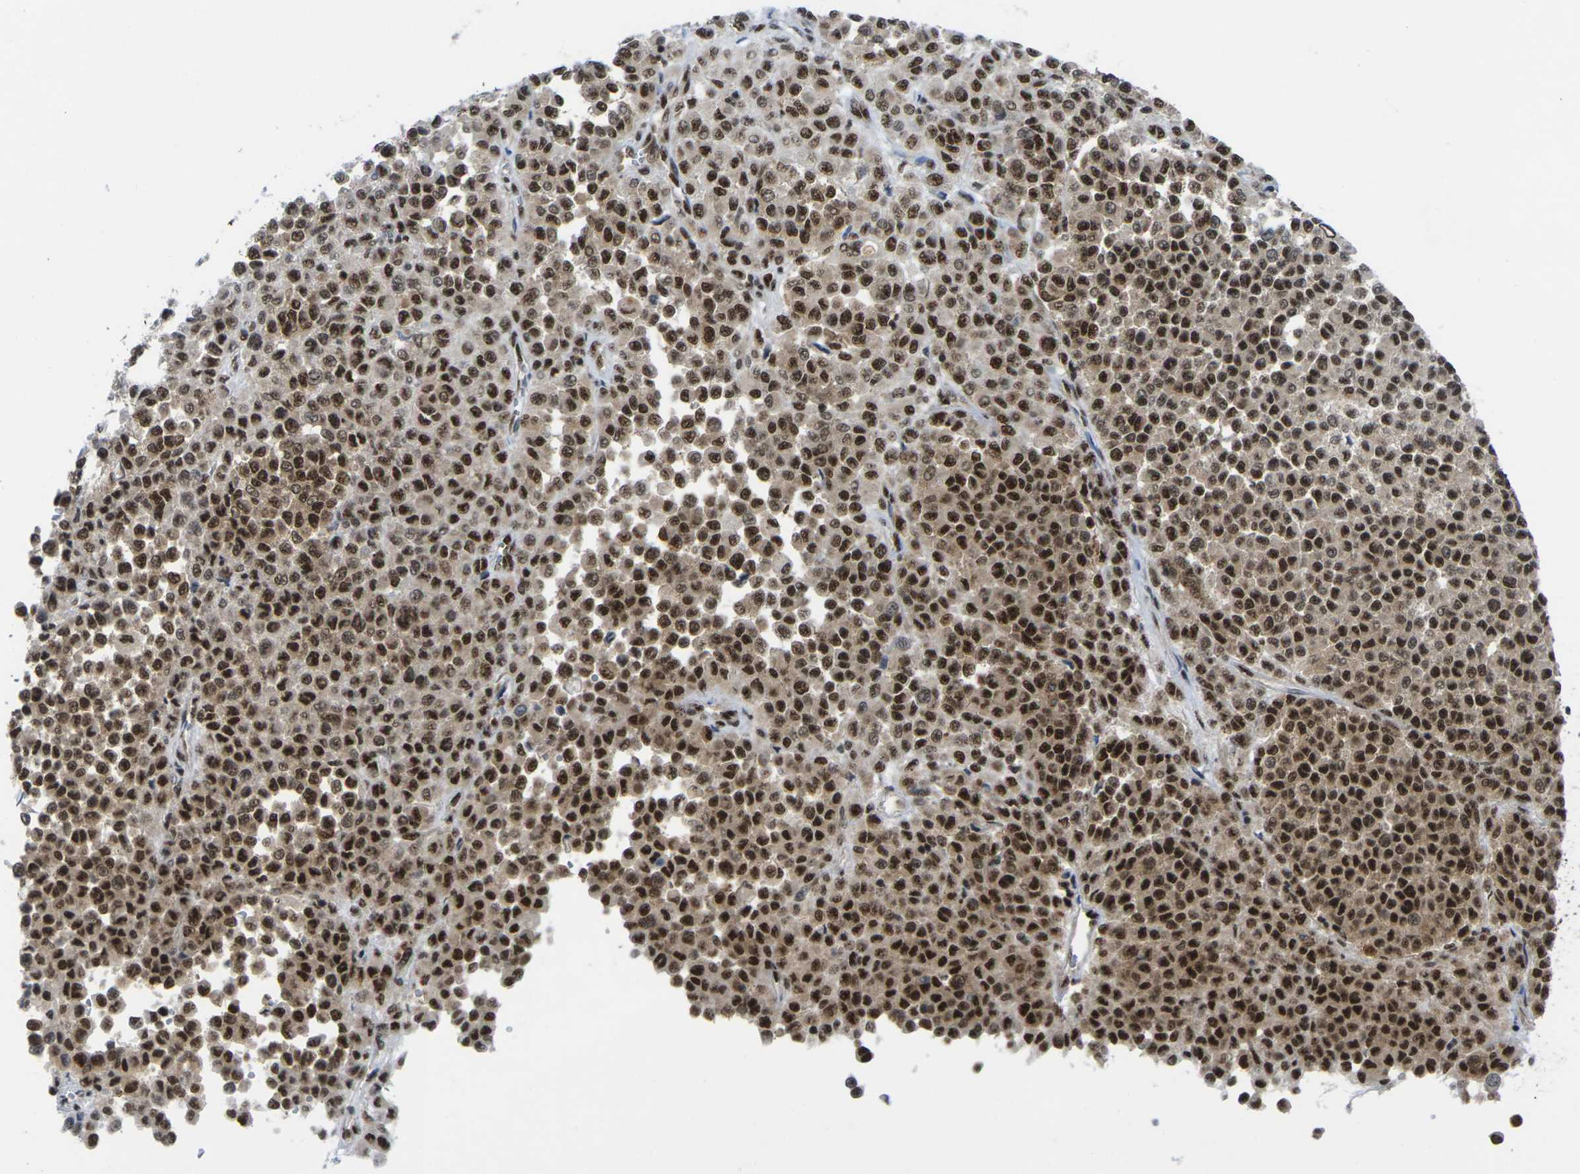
{"staining": {"intensity": "strong", "quantity": ">75%", "location": "cytoplasmic/membranous,nuclear"}, "tissue": "melanoma", "cell_type": "Tumor cells", "image_type": "cancer", "snomed": [{"axis": "morphology", "description": "Malignant melanoma, Metastatic site"}, {"axis": "topography", "description": "Pancreas"}], "caption": "Protein expression analysis of melanoma displays strong cytoplasmic/membranous and nuclear staining in about >75% of tumor cells. The staining is performed using DAB brown chromogen to label protein expression. The nuclei are counter-stained blue using hematoxylin.", "gene": "MAGOH", "patient": {"sex": "female", "age": 30}}